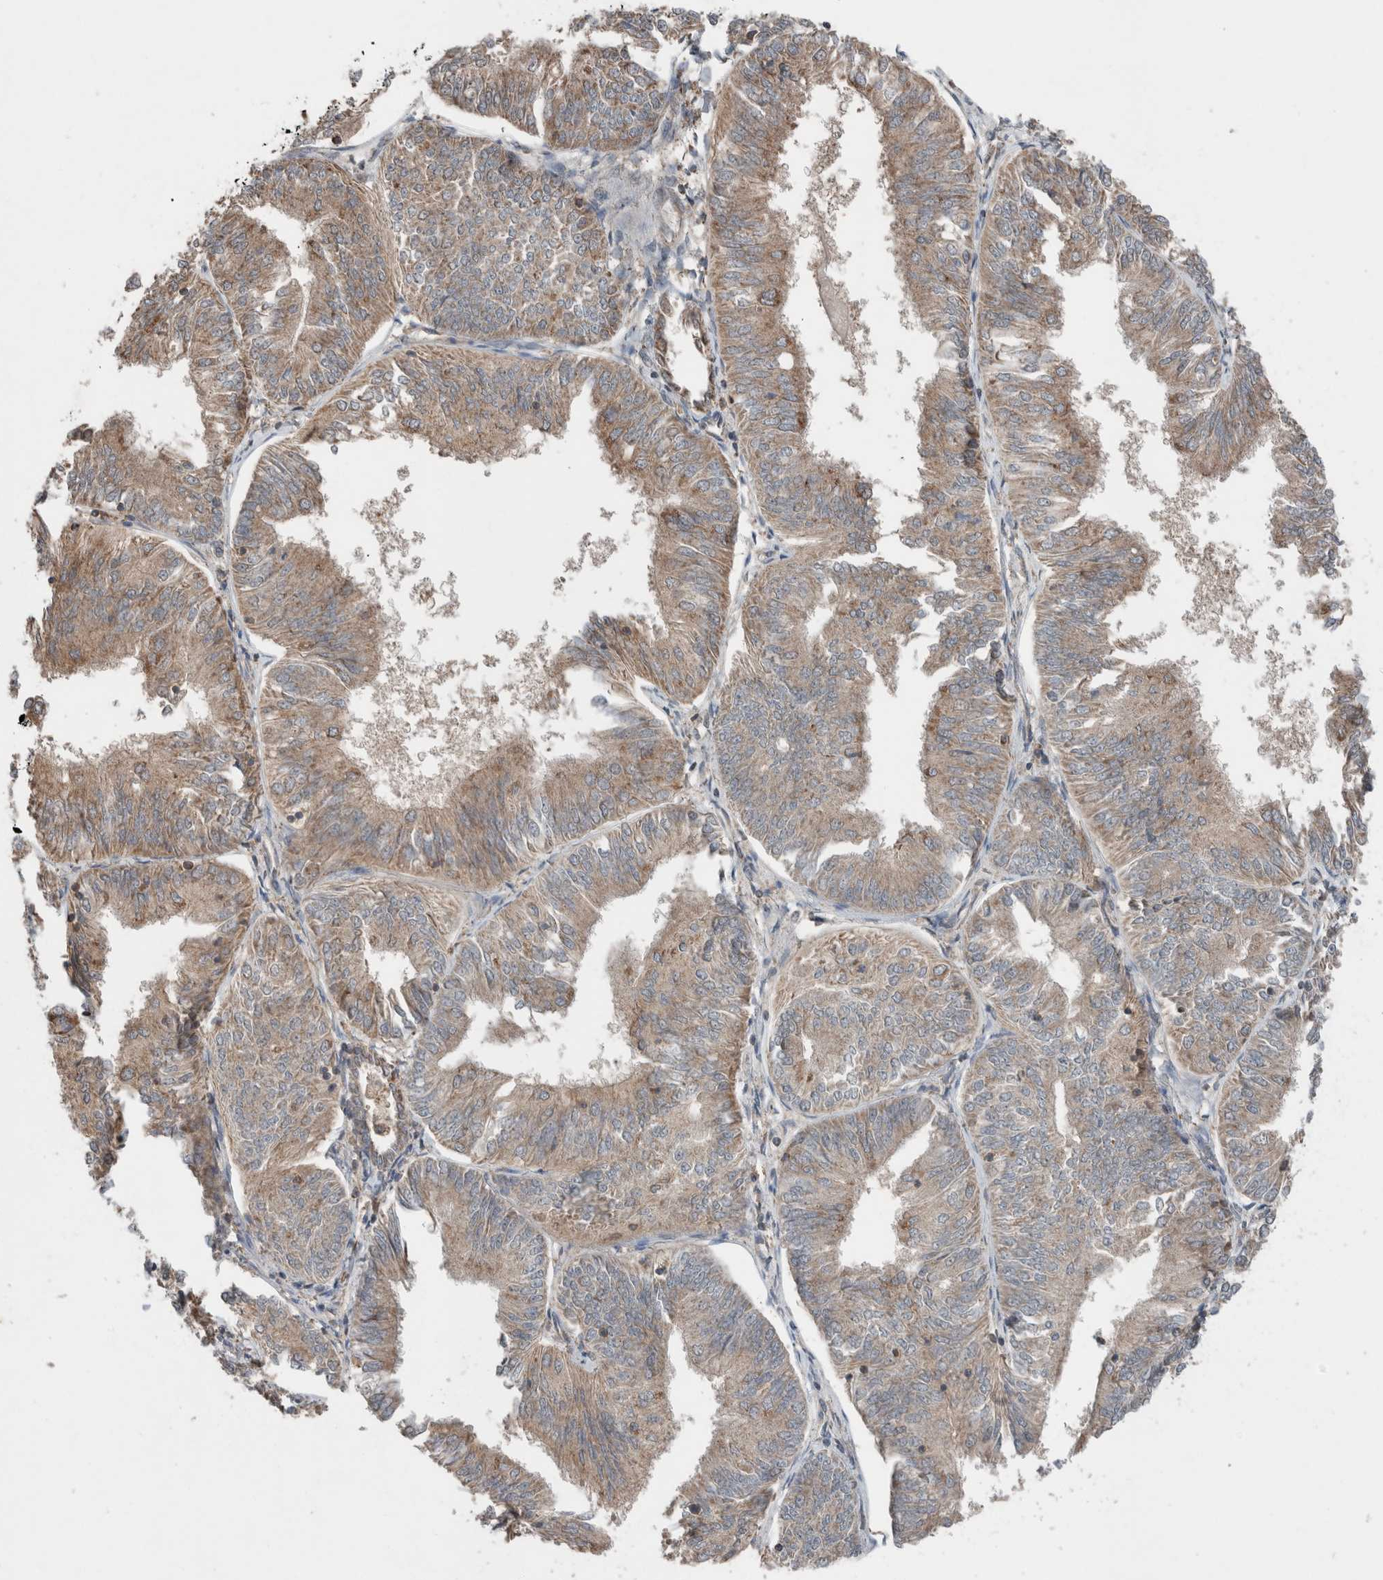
{"staining": {"intensity": "moderate", "quantity": ">75%", "location": "cytoplasmic/membranous"}, "tissue": "endometrial cancer", "cell_type": "Tumor cells", "image_type": "cancer", "snomed": [{"axis": "morphology", "description": "Adenocarcinoma, NOS"}, {"axis": "topography", "description": "Endometrium"}], "caption": "Protein staining shows moderate cytoplasmic/membranous expression in approximately >75% of tumor cells in adenocarcinoma (endometrial).", "gene": "KLK14", "patient": {"sex": "female", "age": 58}}